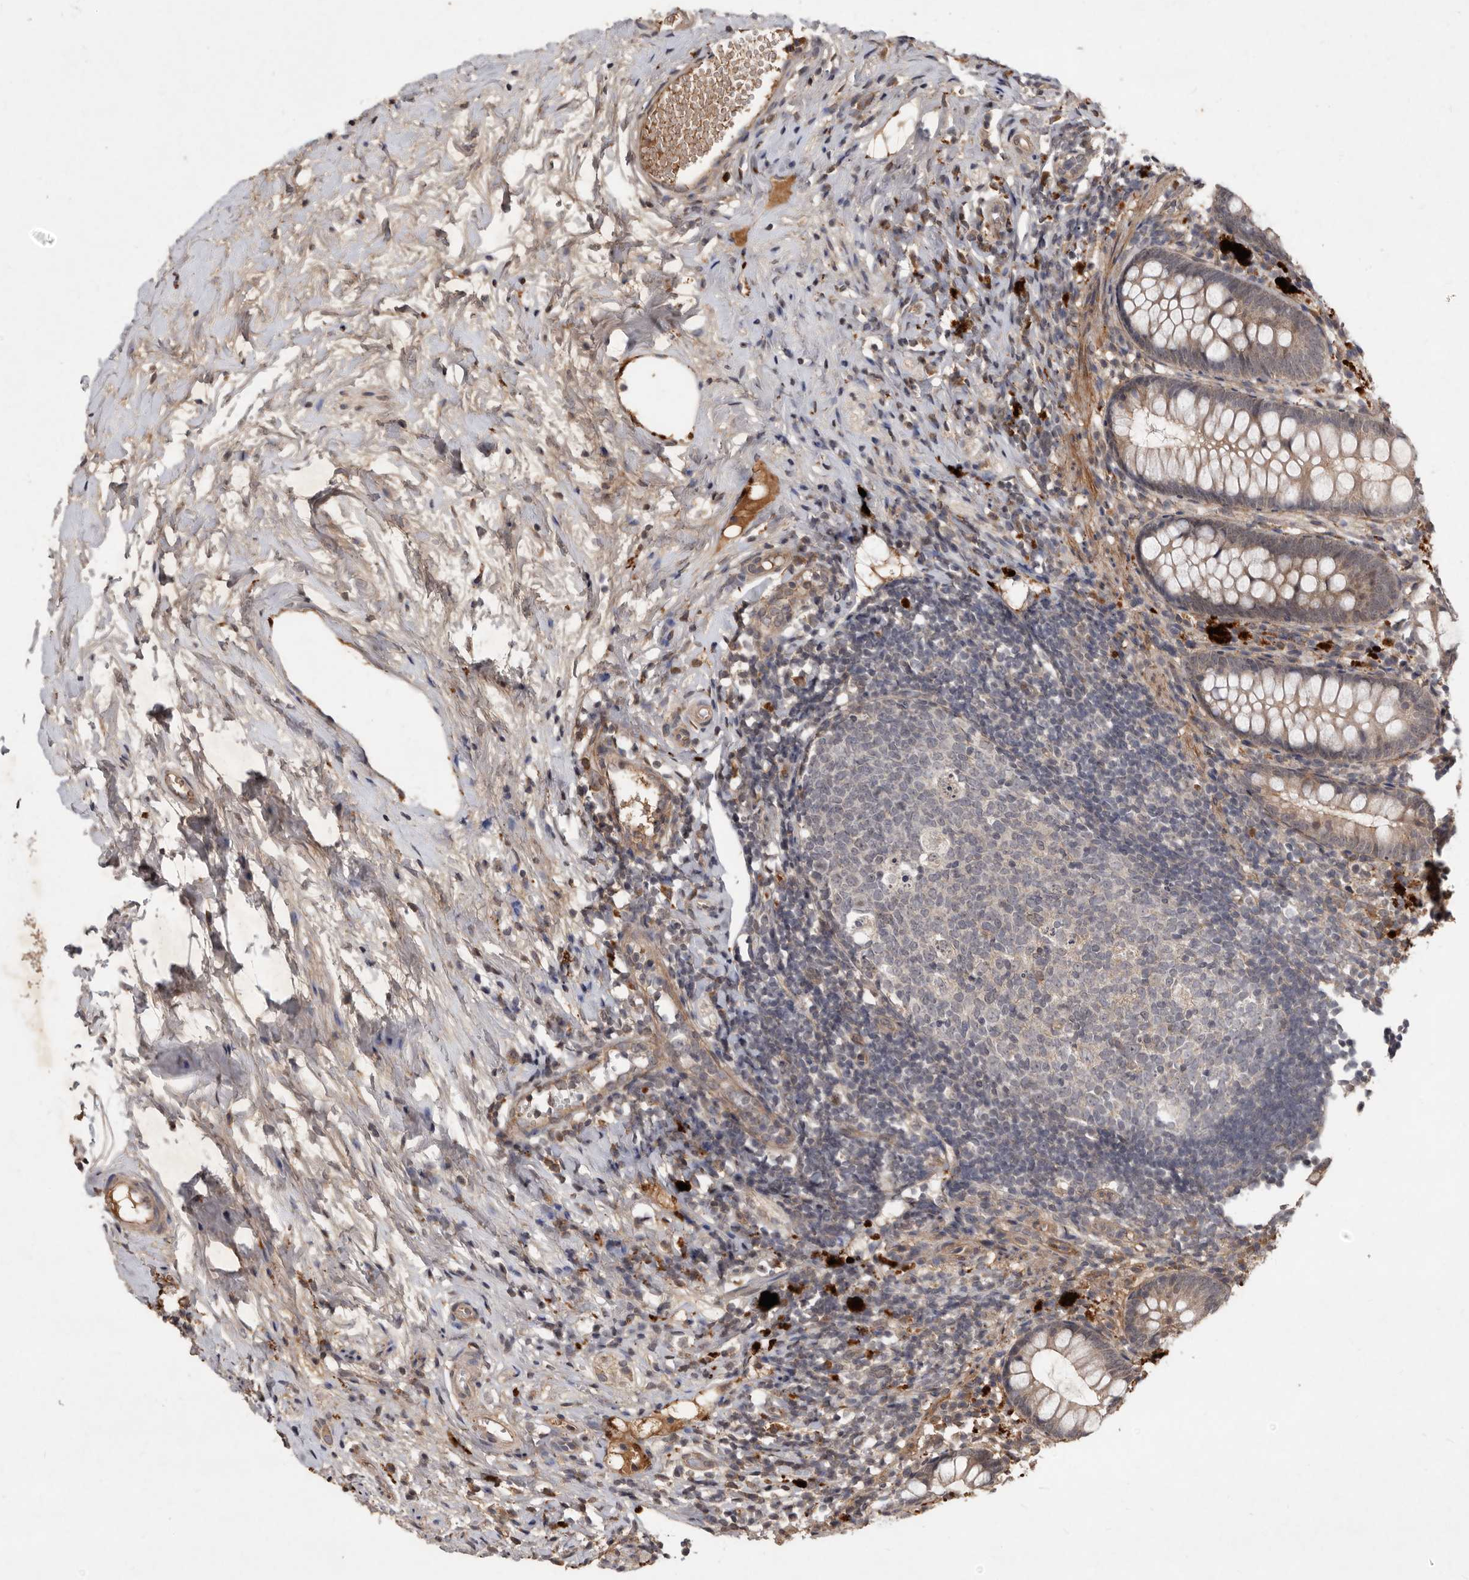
{"staining": {"intensity": "moderate", "quantity": ">75%", "location": "cytoplasmic/membranous"}, "tissue": "appendix", "cell_type": "Glandular cells", "image_type": "normal", "snomed": [{"axis": "morphology", "description": "Normal tissue, NOS"}, {"axis": "topography", "description": "Appendix"}], "caption": "IHC image of unremarkable human appendix stained for a protein (brown), which displays medium levels of moderate cytoplasmic/membranous staining in about >75% of glandular cells.", "gene": "DNAJC28", "patient": {"sex": "female", "age": 20}}